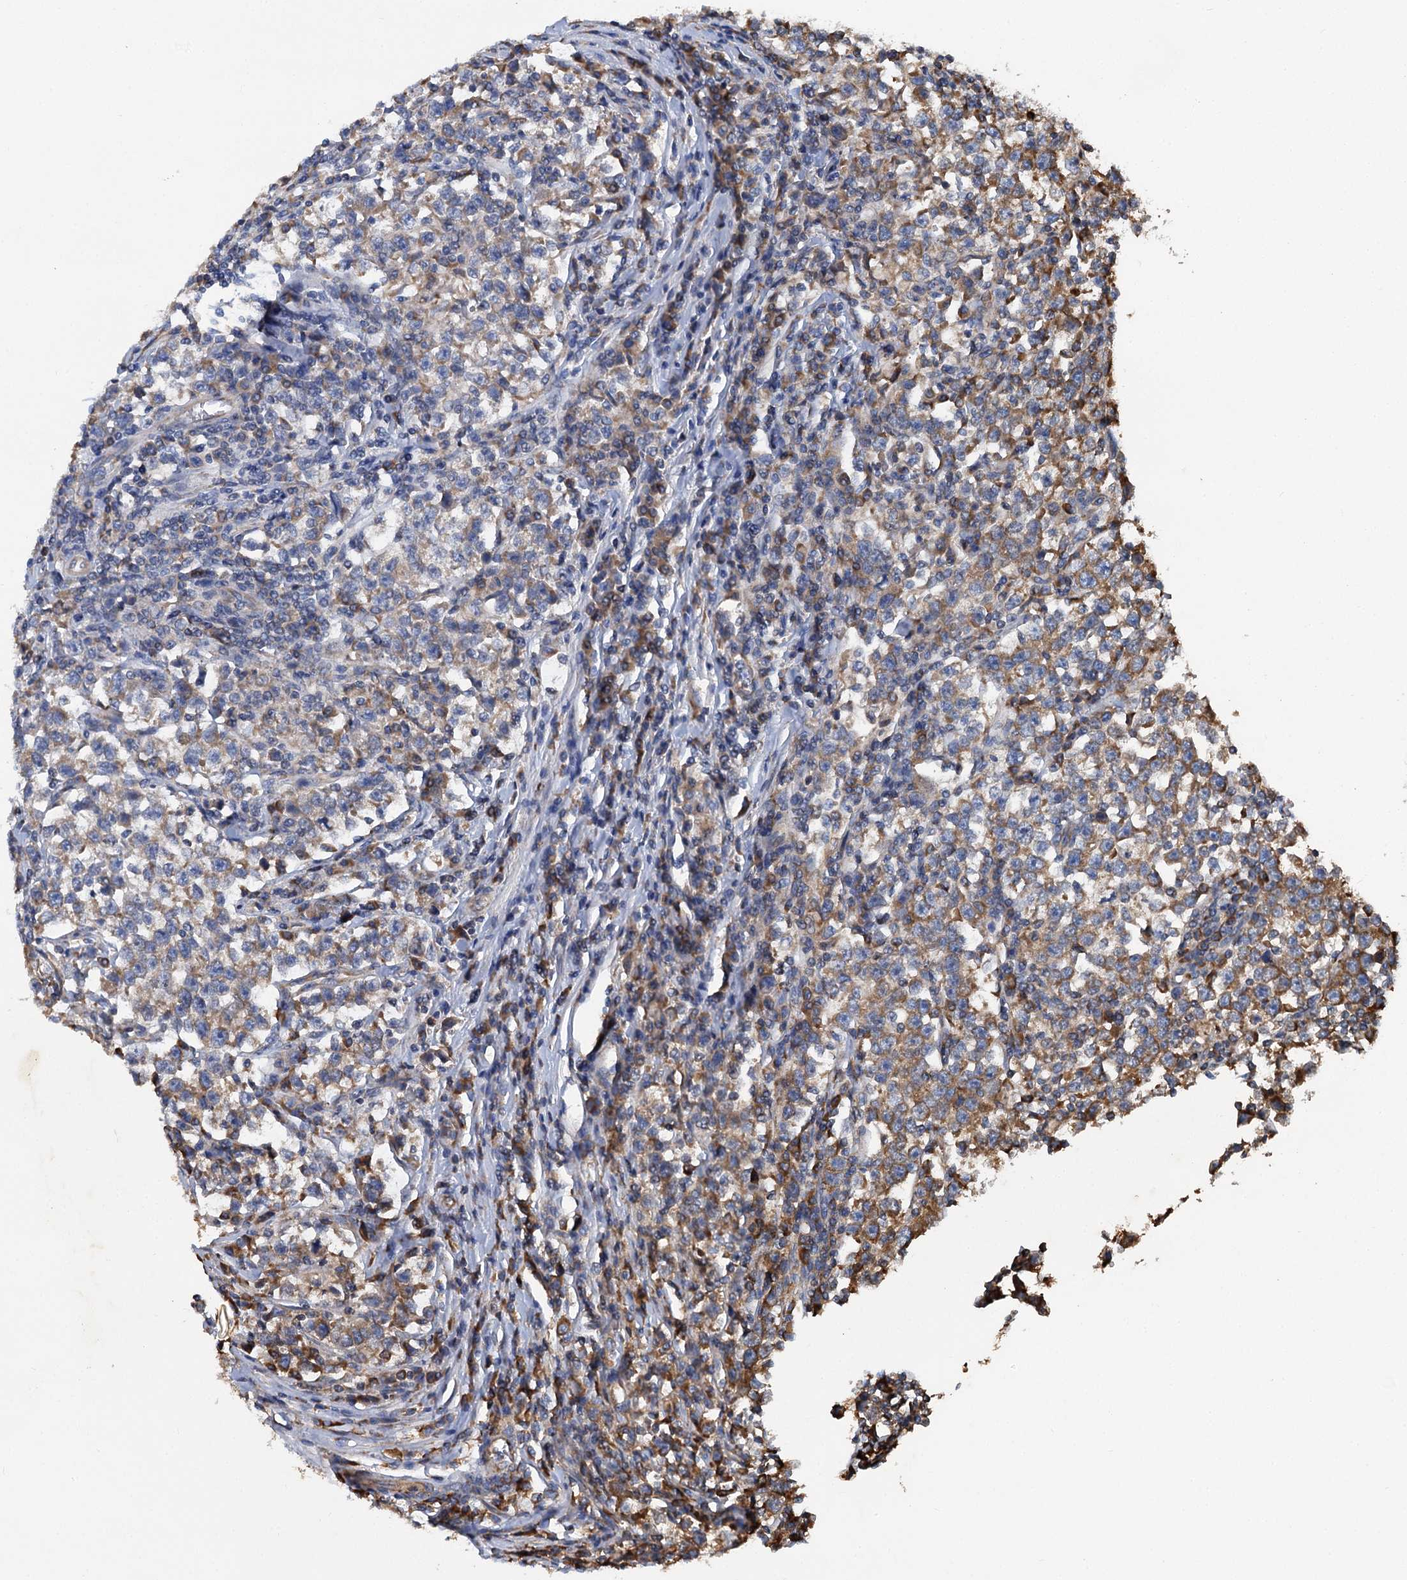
{"staining": {"intensity": "moderate", "quantity": "25%-75%", "location": "cytoplasmic/membranous"}, "tissue": "testis cancer", "cell_type": "Tumor cells", "image_type": "cancer", "snomed": [{"axis": "morphology", "description": "Normal tissue, NOS"}, {"axis": "morphology", "description": "Seminoma, NOS"}, {"axis": "topography", "description": "Testis"}], "caption": "Immunohistochemistry histopathology image of testis cancer stained for a protein (brown), which demonstrates medium levels of moderate cytoplasmic/membranous staining in approximately 25%-75% of tumor cells.", "gene": "LINS1", "patient": {"sex": "male", "age": 43}}